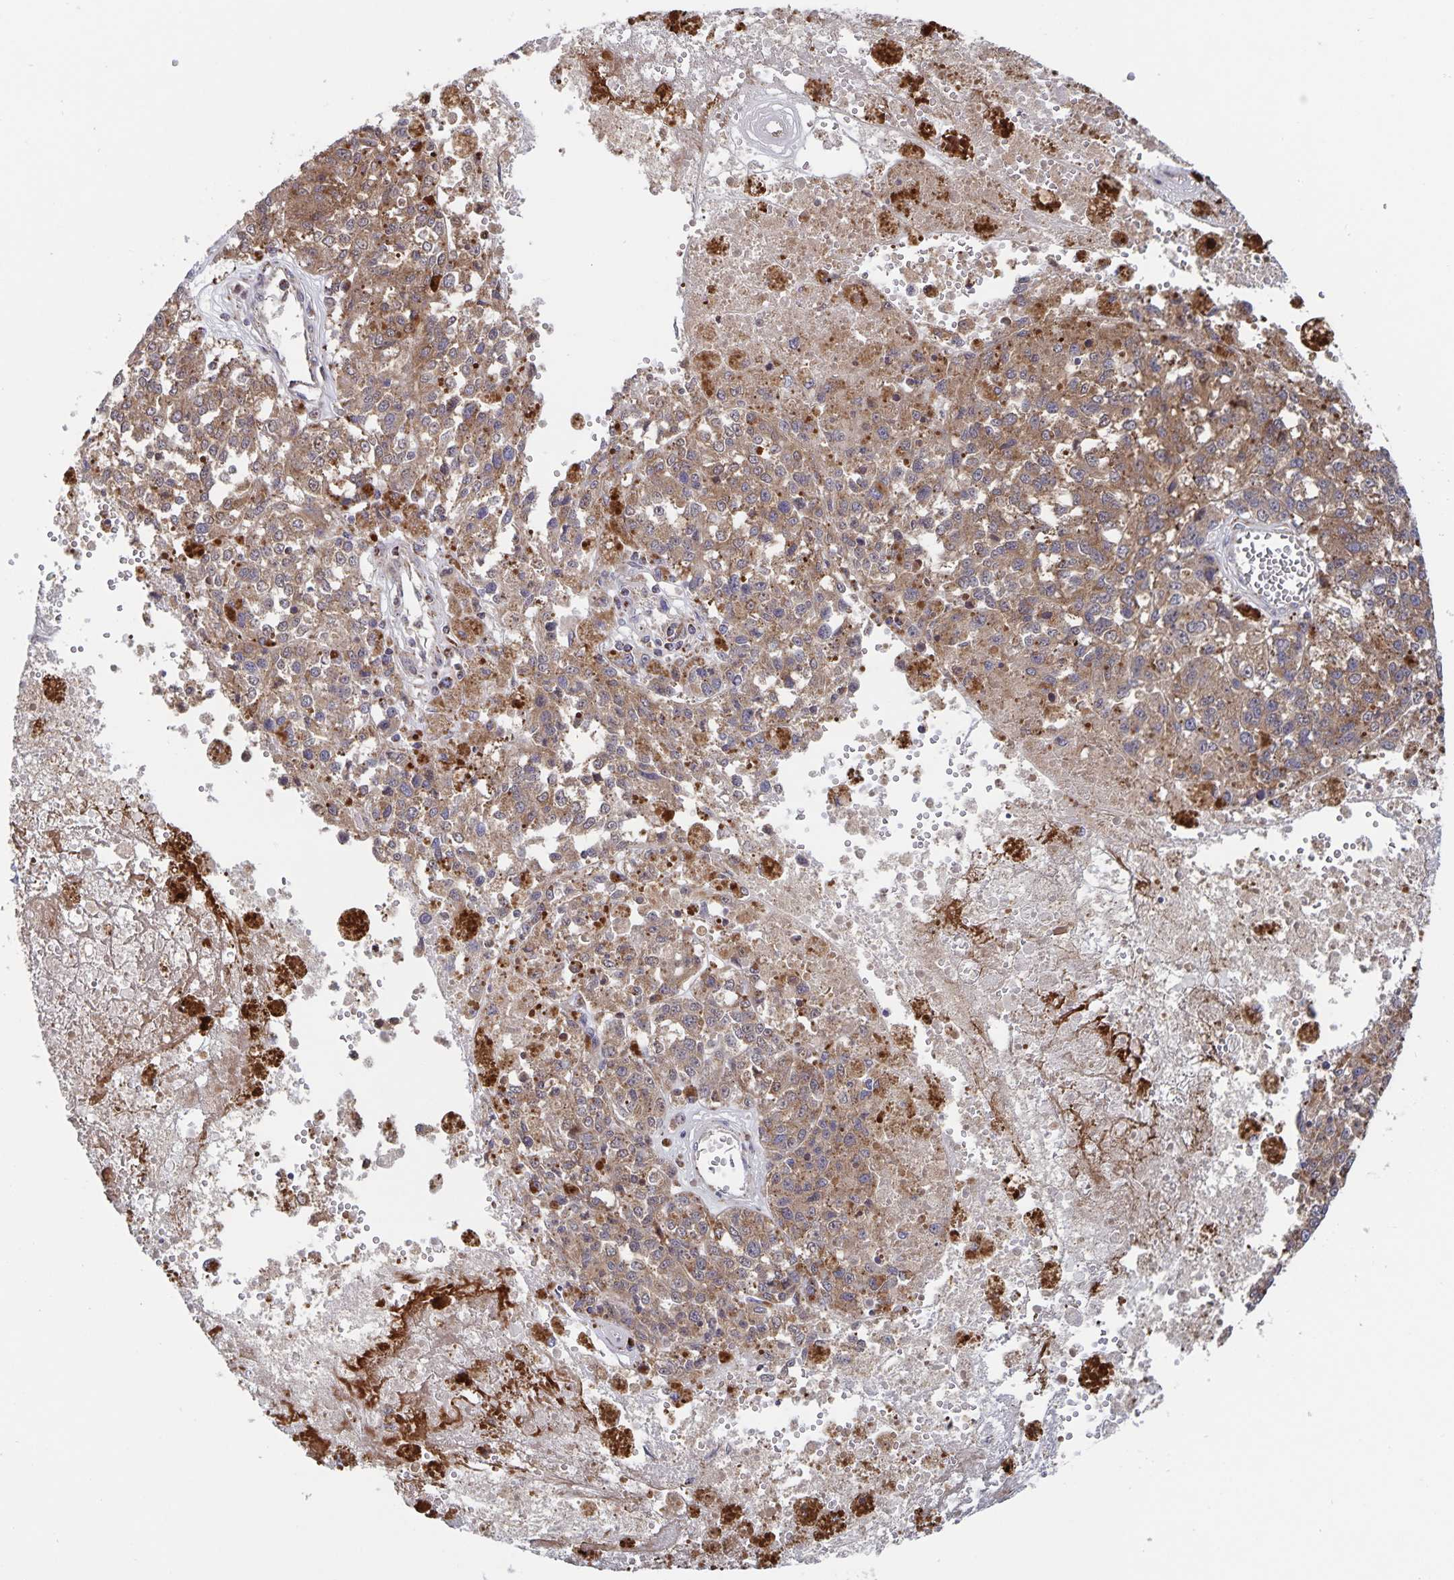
{"staining": {"intensity": "moderate", "quantity": ">75%", "location": "cytoplasmic/membranous"}, "tissue": "melanoma", "cell_type": "Tumor cells", "image_type": "cancer", "snomed": [{"axis": "morphology", "description": "Malignant melanoma, Metastatic site"}, {"axis": "topography", "description": "Lymph node"}], "caption": "Immunohistochemistry (IHC) micrograph of neoplastic tissue: malignant melanoma (metastatic site) stained using IHC shows medium levels of moderate protein expression localized specifically in the cytoplasmic/membranous of tumor cells, appearing as a cytoplasmic/membranous brown color.", "gene": "ACACA", "patient": {"sex": "female", "age": 64}}